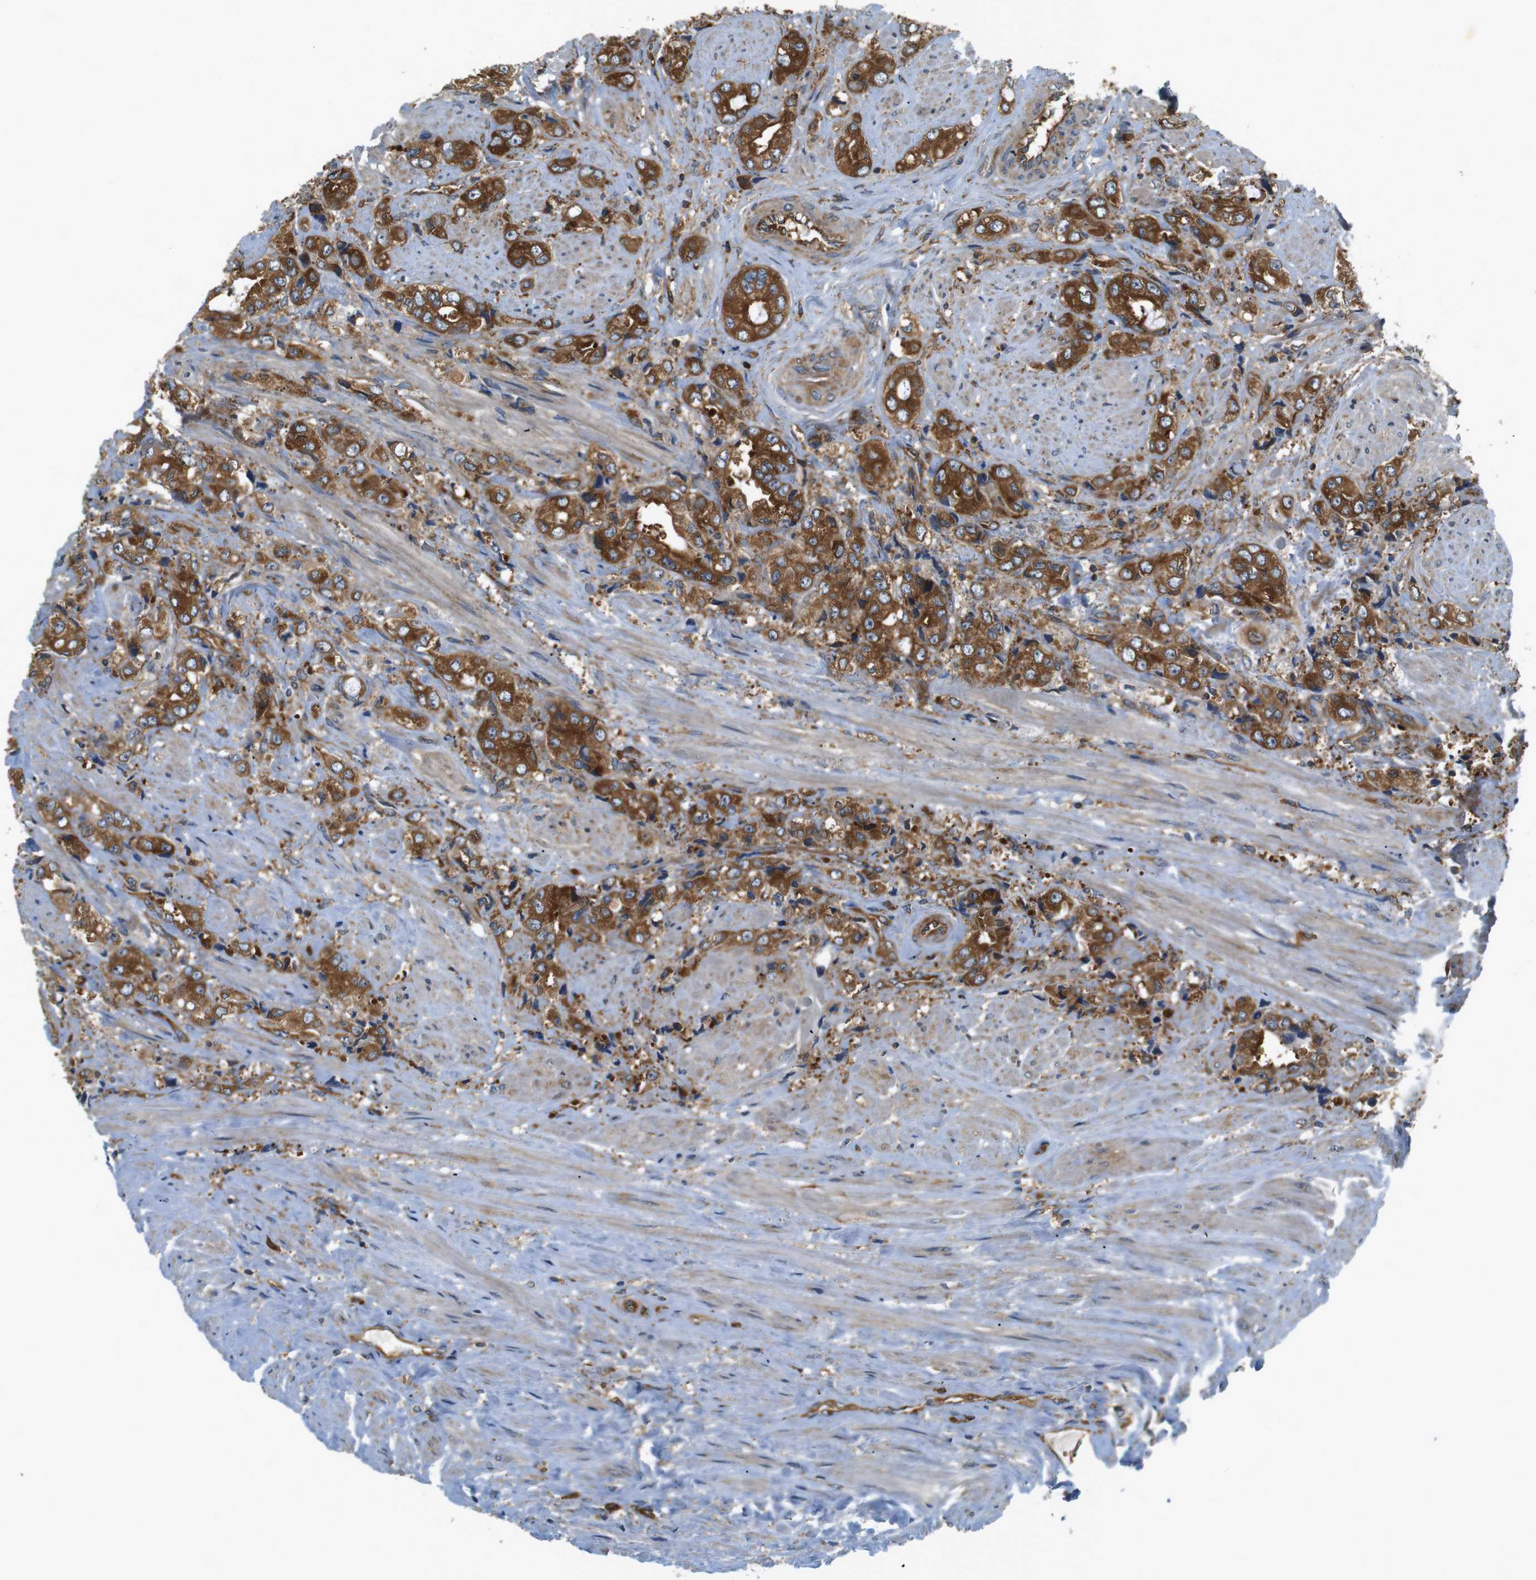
{"staining": {"intensity": "strong", "quantity": ">75%", "location": "cytoplasmic/membranous"}, "tissue": "prostate cancer", "cell_type": "Tumor cells", "image_type": "cancer", "snomed": [{"axis": "morphology", "description": "Adenocarcinoma, High grade"}, {"axis": "topography", "description": "Prostate"}], "caption": "This photomicrograph exhibits immunohistochemistry (IHC) staining of human prostate cancer (high-grade adenocarcinoma), with high strong cytoplasmic/membranous staining in approximately >75% of tumor cells.", "gene": "TSC1", "patient": {"sex": "male", "age": 61}}